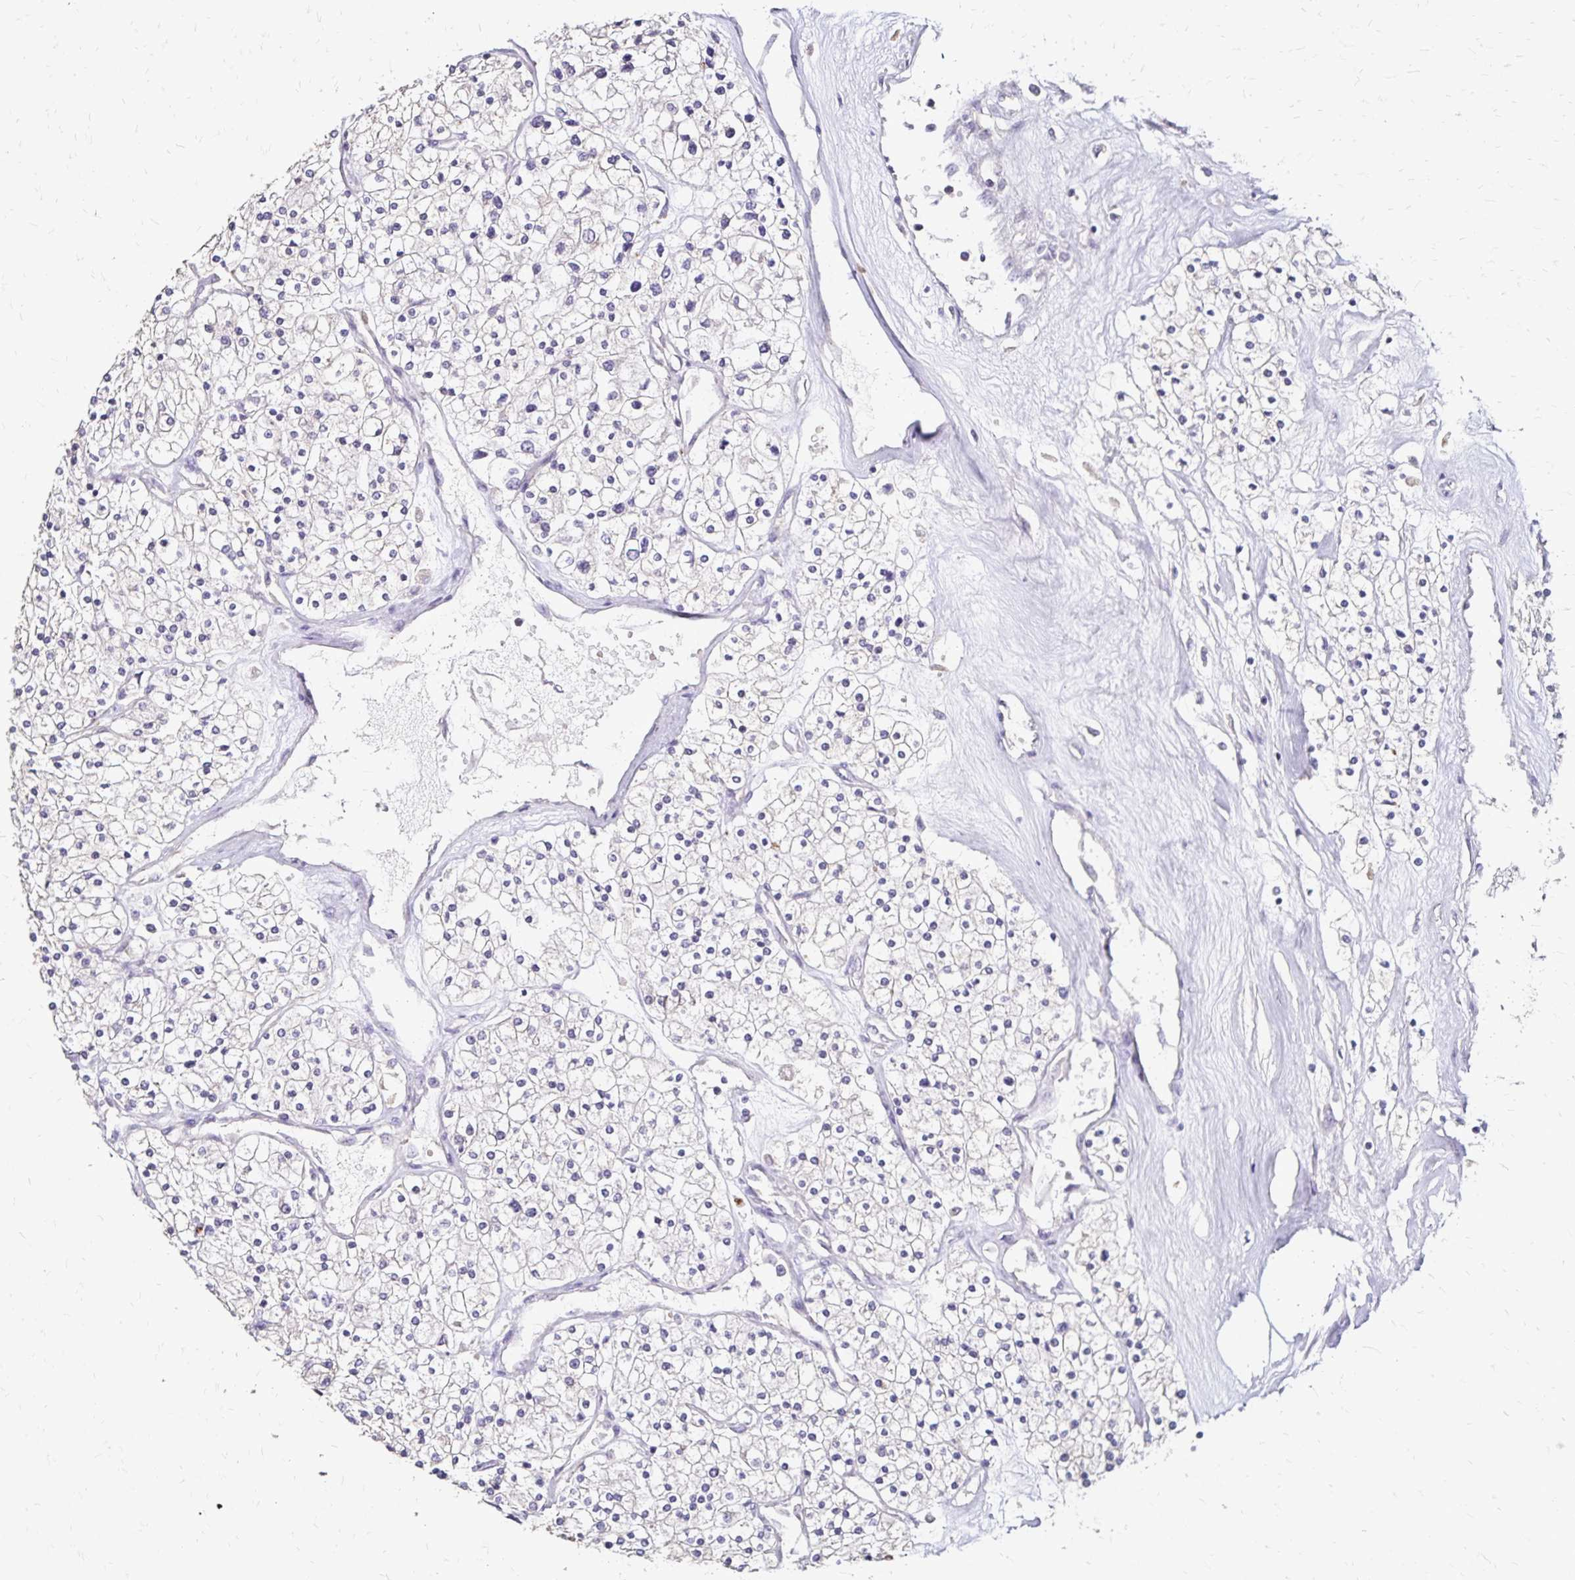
{"staining": {"intensity": "negative", "quantity": "none", "location": "none"}, "tissue": "renal cancer", "cell_type": "Tumor cells", "image_type": "cancer", "snomed": [{"axis": "morphology", "description": "Adenocarcinoma, NOS"}, {"axis": "topography", "description": "Kidney"}], "caption": "Tumor cells show no significant protein staining in renal adenocarcinoma.", "gene": "EMC10", "patient": {"sex": "male", "age": 80}}